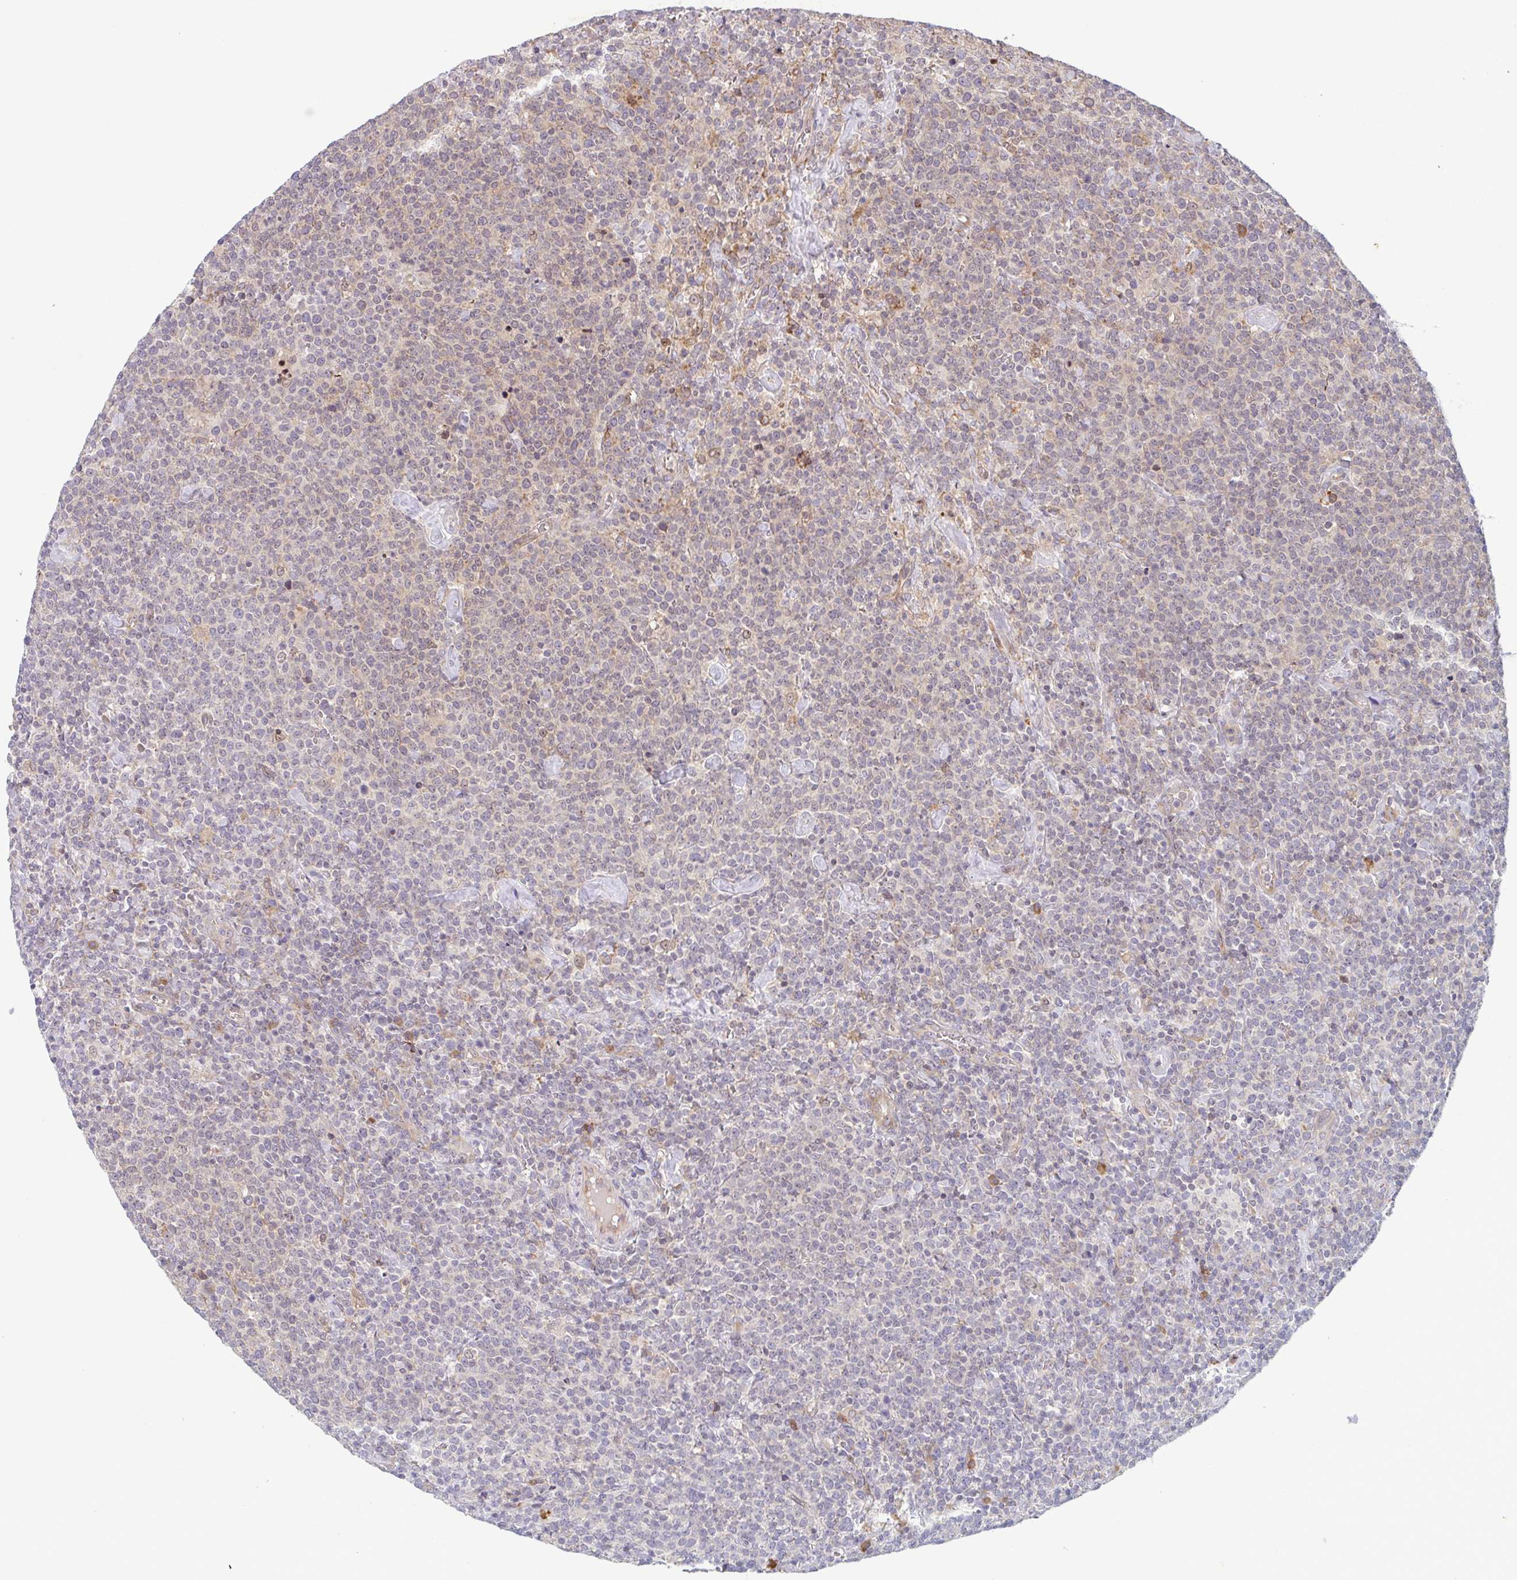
{"staining": {"intensity": "negative", "quantity": "none", "location": "none"}, "tissue": "lymphoma", "cell_type": "Tumor cells", "image_type": "cancer", "snomed": [{"axis": "morphology", "description": "Malignant lymphoma, non-Hodgkin's type, High grade"}, {"axis": "topography", "description": "Lymph node"}], "caption": "A high-resolution micrograph shows IHC staining of lymphoma, which displays no significant expression in tumor cells.", "gene": "RIT1", "patient": {"sex": "male", "age": 61}}